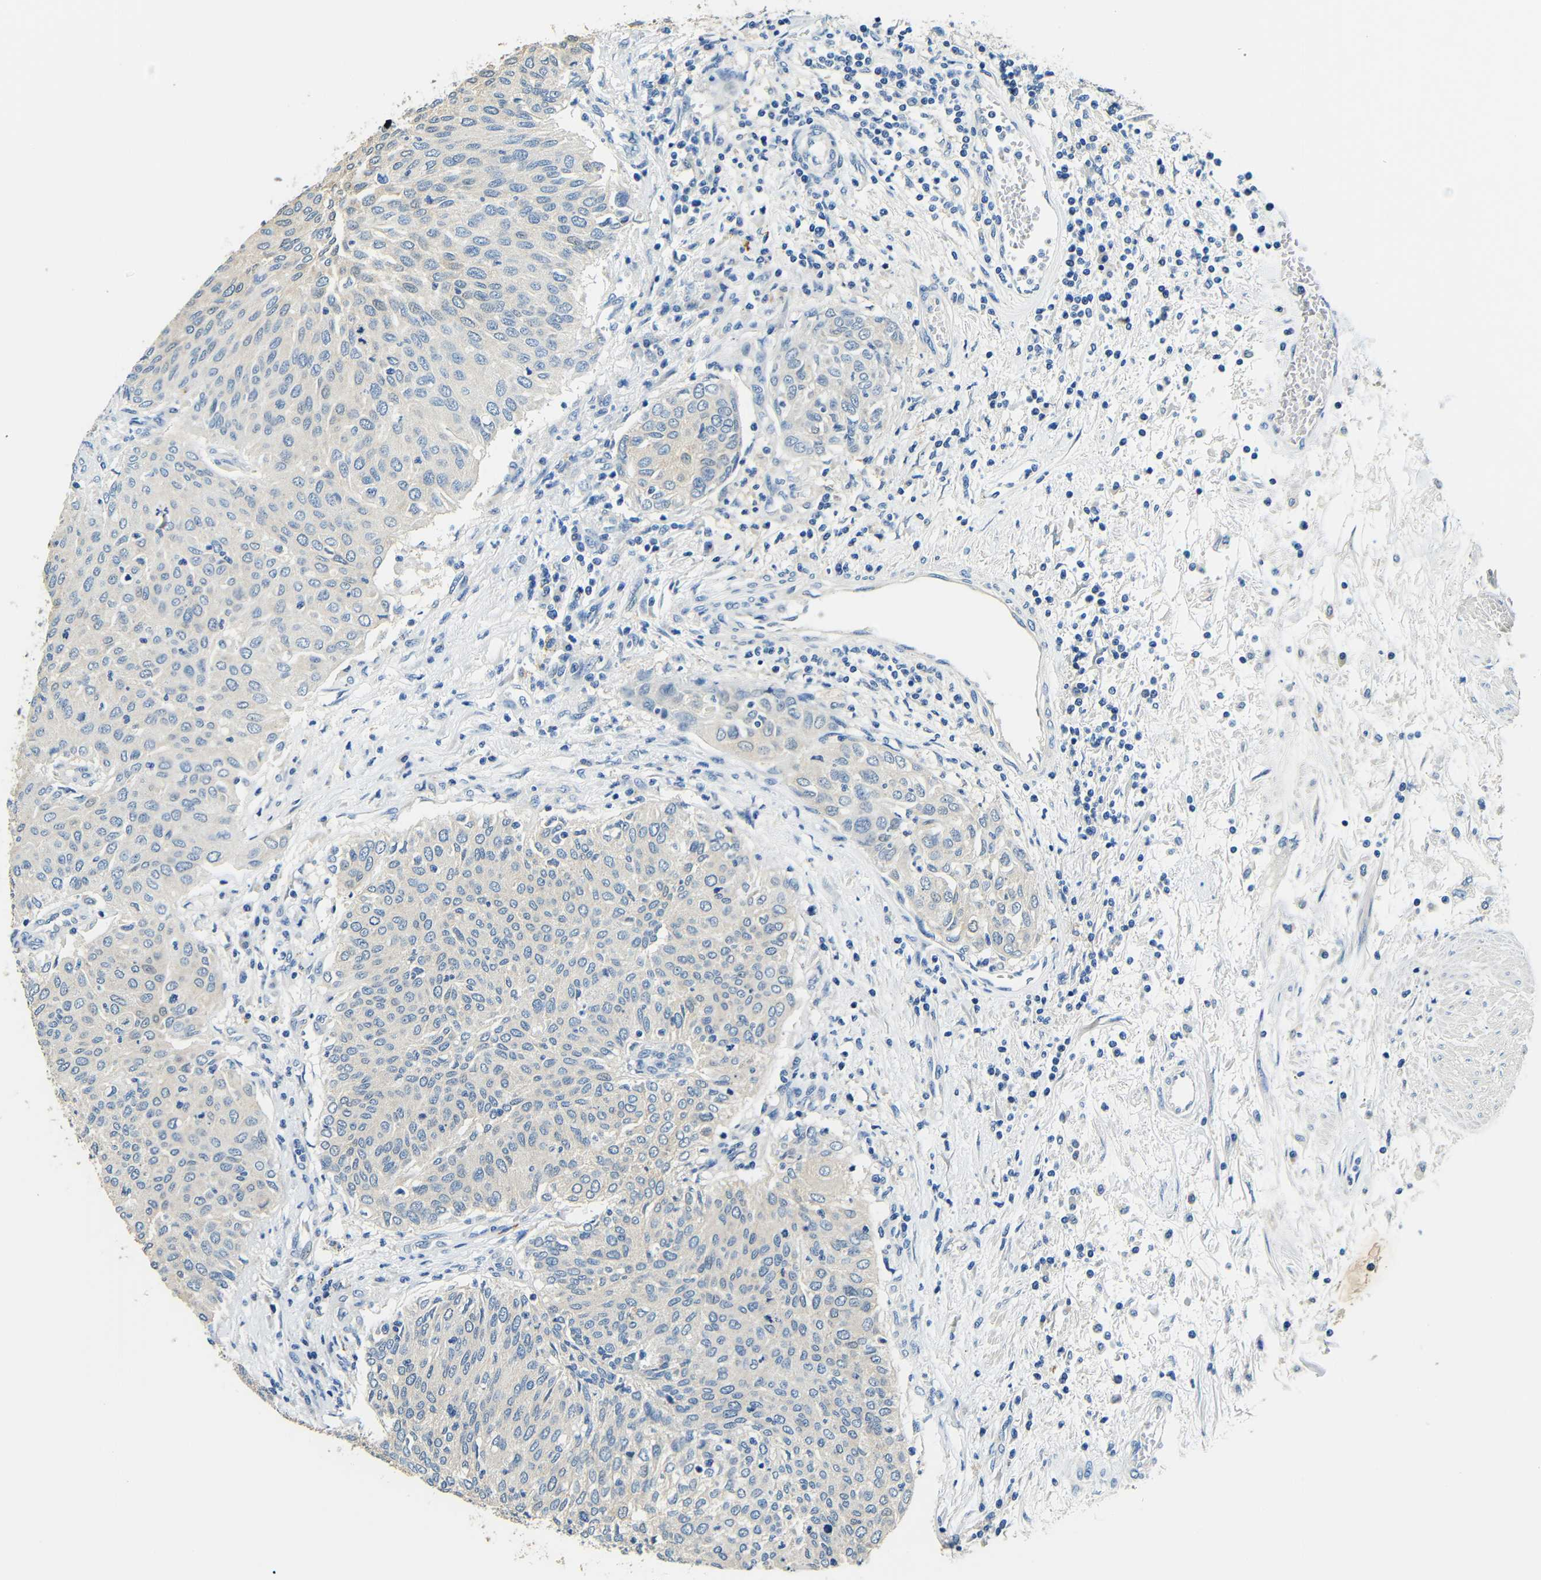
{"staining": {"intensity": "weak", "quantity": "<25%", "location": "cytoplasmic/membranous"}, "tissue": "urothelial cancer", "cell_type": "Tumor cells", "image_type": "cancer", "snomed": [{"axis": "morphology", "description": "Urothelial carcinoma, Low grade"}, {"axis": "topography", "description": "Urinary bladder"}], "caption": "A histopathology image of human urothelial cancer is negative for staining in tumor cells.", "gene": "FMO5", "patient": {"sex": "female", "age": 79}}